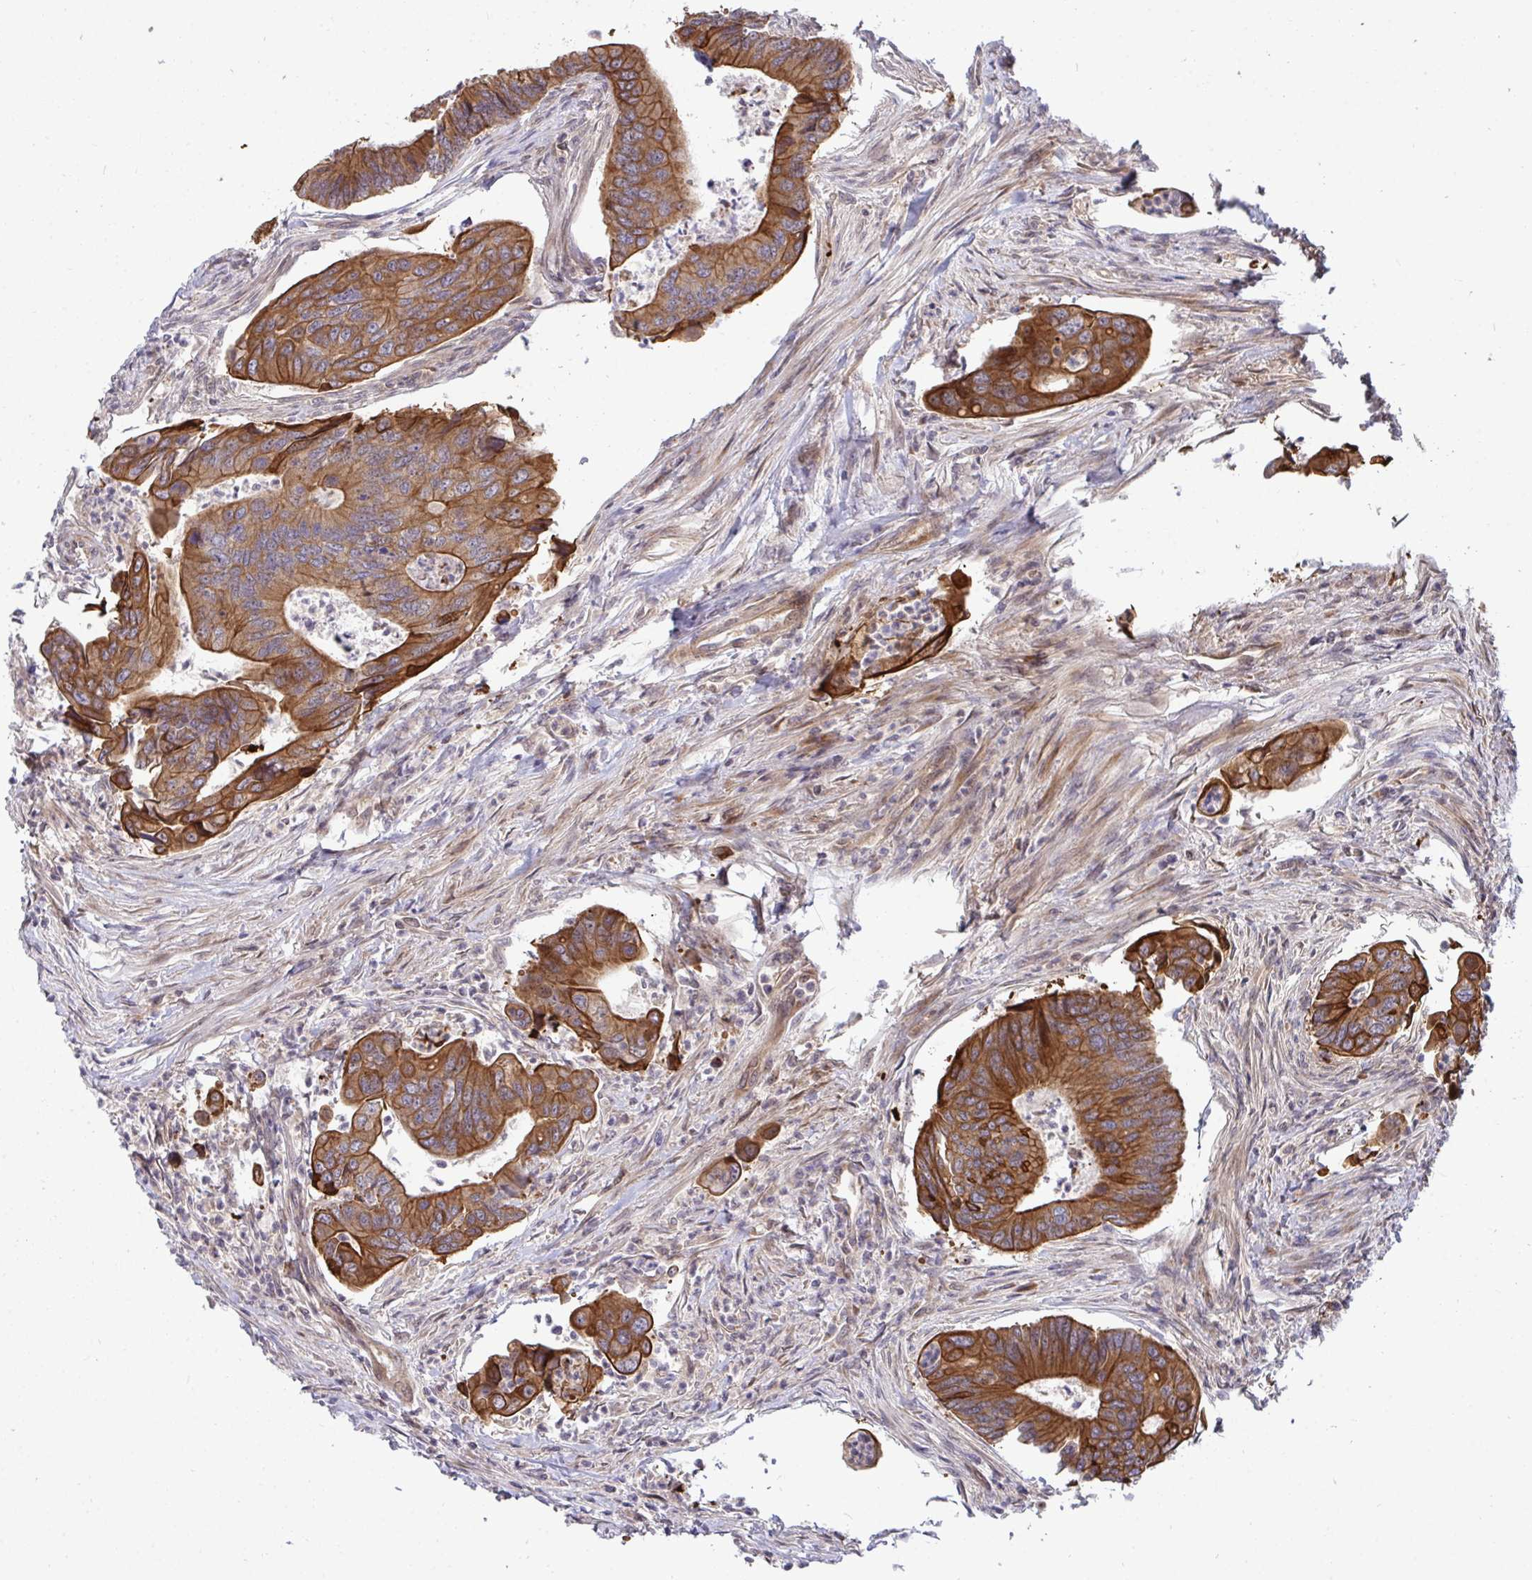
{"staining": {"intensity": "strong", "quantity": ">75%", "location": "cytoplasmic/membranous"}, "tissue": "colorectal cancer", "cell_type": "Tumor cells", "image_type": "cancer", "snomed": [{"axis": "morphology", "description": "Adenocarcinoma, NOS"}, {"axis": "topography", "description": "Colon"}], "caption": "Colorectal adenocarcinoma stained with DAB immunohistochemistry (IHC) shows high levels of strong cytoplasmic/membranous staining in approximately >75% of tumor cells.", "gene": "TRIM44", "patient": {"sex": "female", "age": 67}}